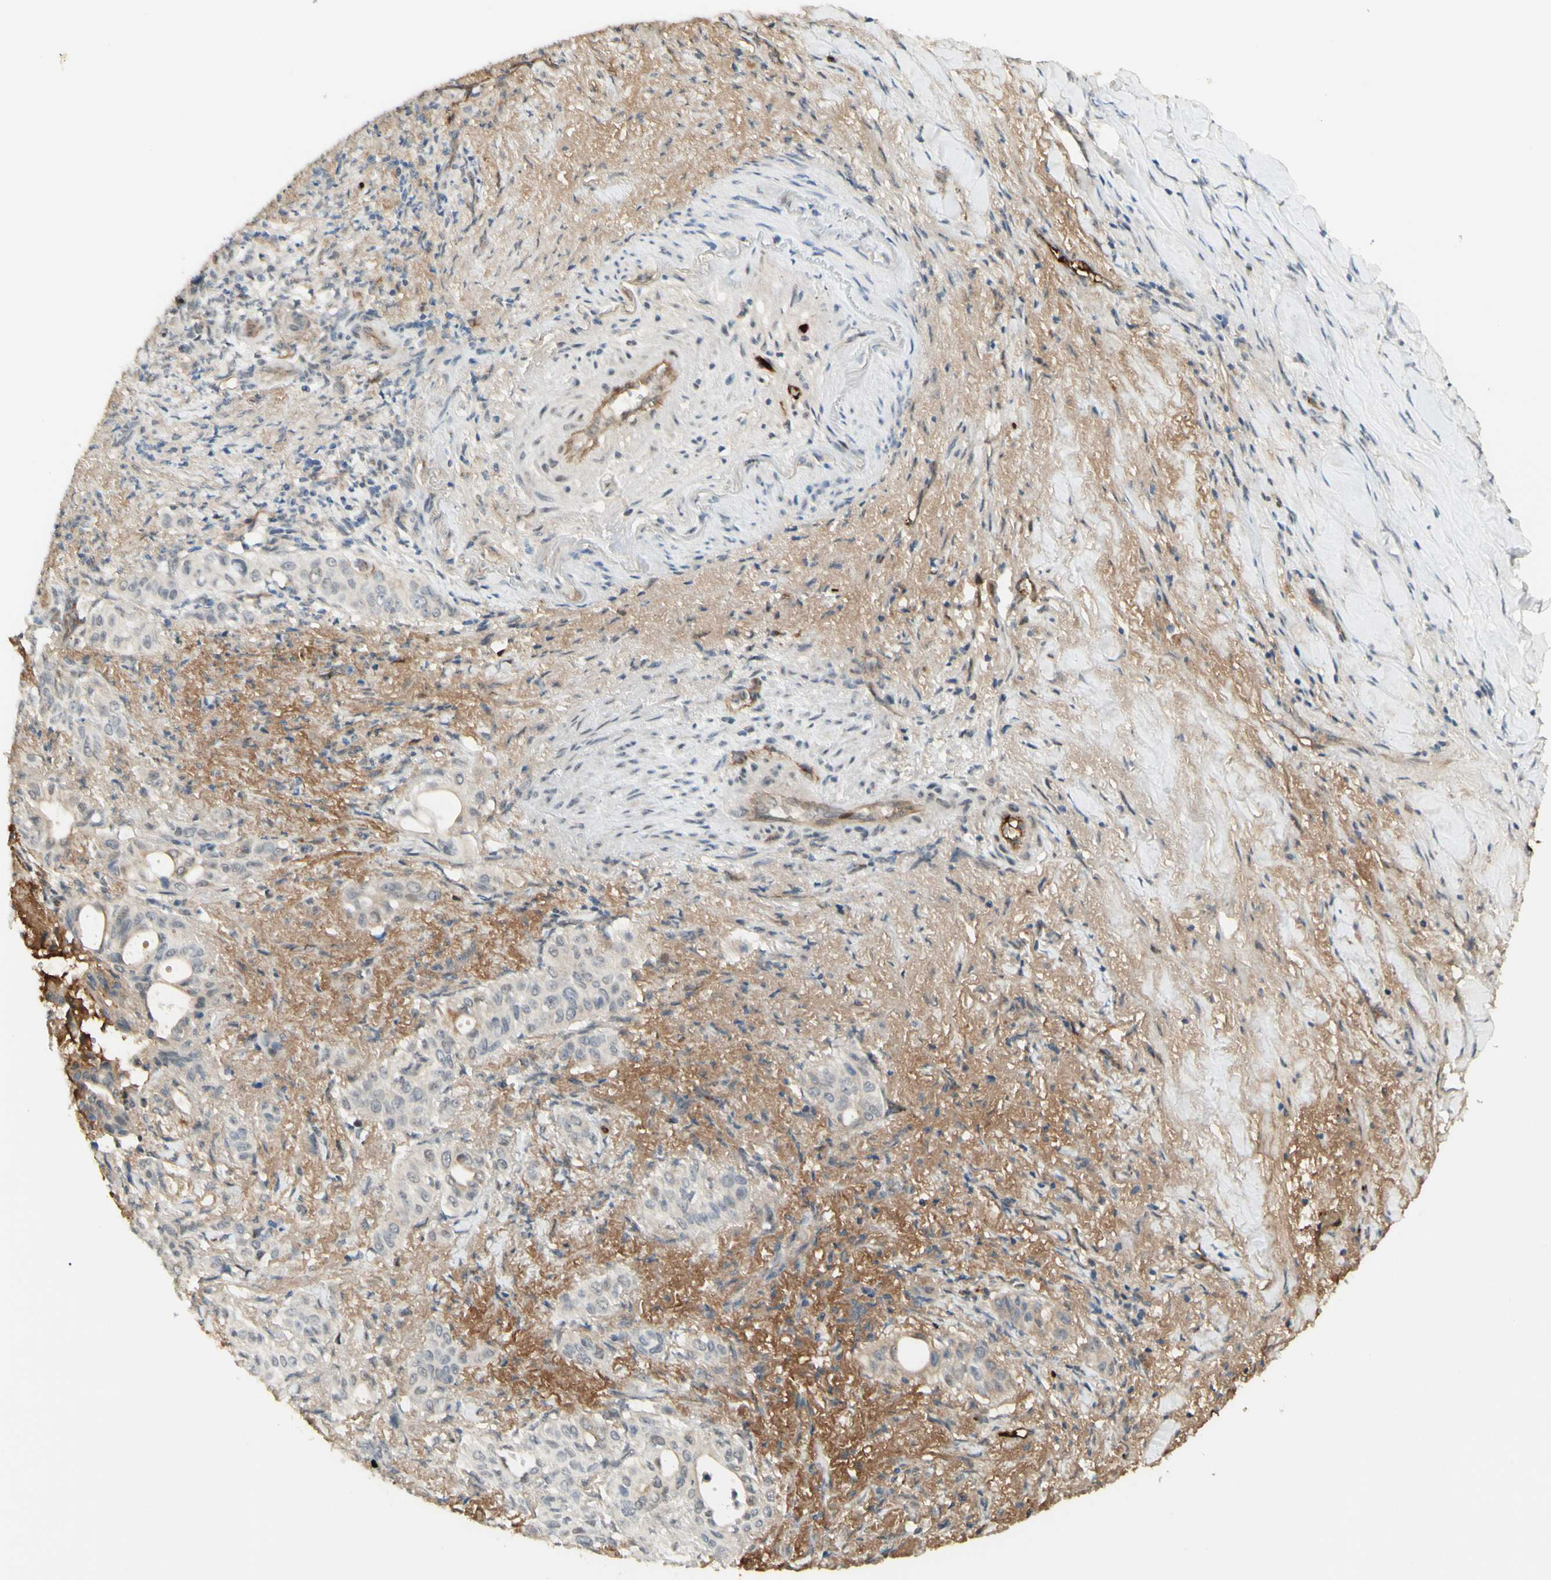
{"staining": {"intensity": "negative", "quantity": "none", "location": "none"}, "tissue": "liver cancer", "cell_type": "Tumor cells", "image_type": "cancer", "snomed": [{"axis": "morphology", "description": "Cholangiocarcinoma"}, {"axis": "topography", "description": "Liver"}], "caption": "Tumor cells show no significant protein staining in cholangiocarcinoma (liver).", "gene": "ANGPT2", "patient": {"sex": "female", "age": 67}}